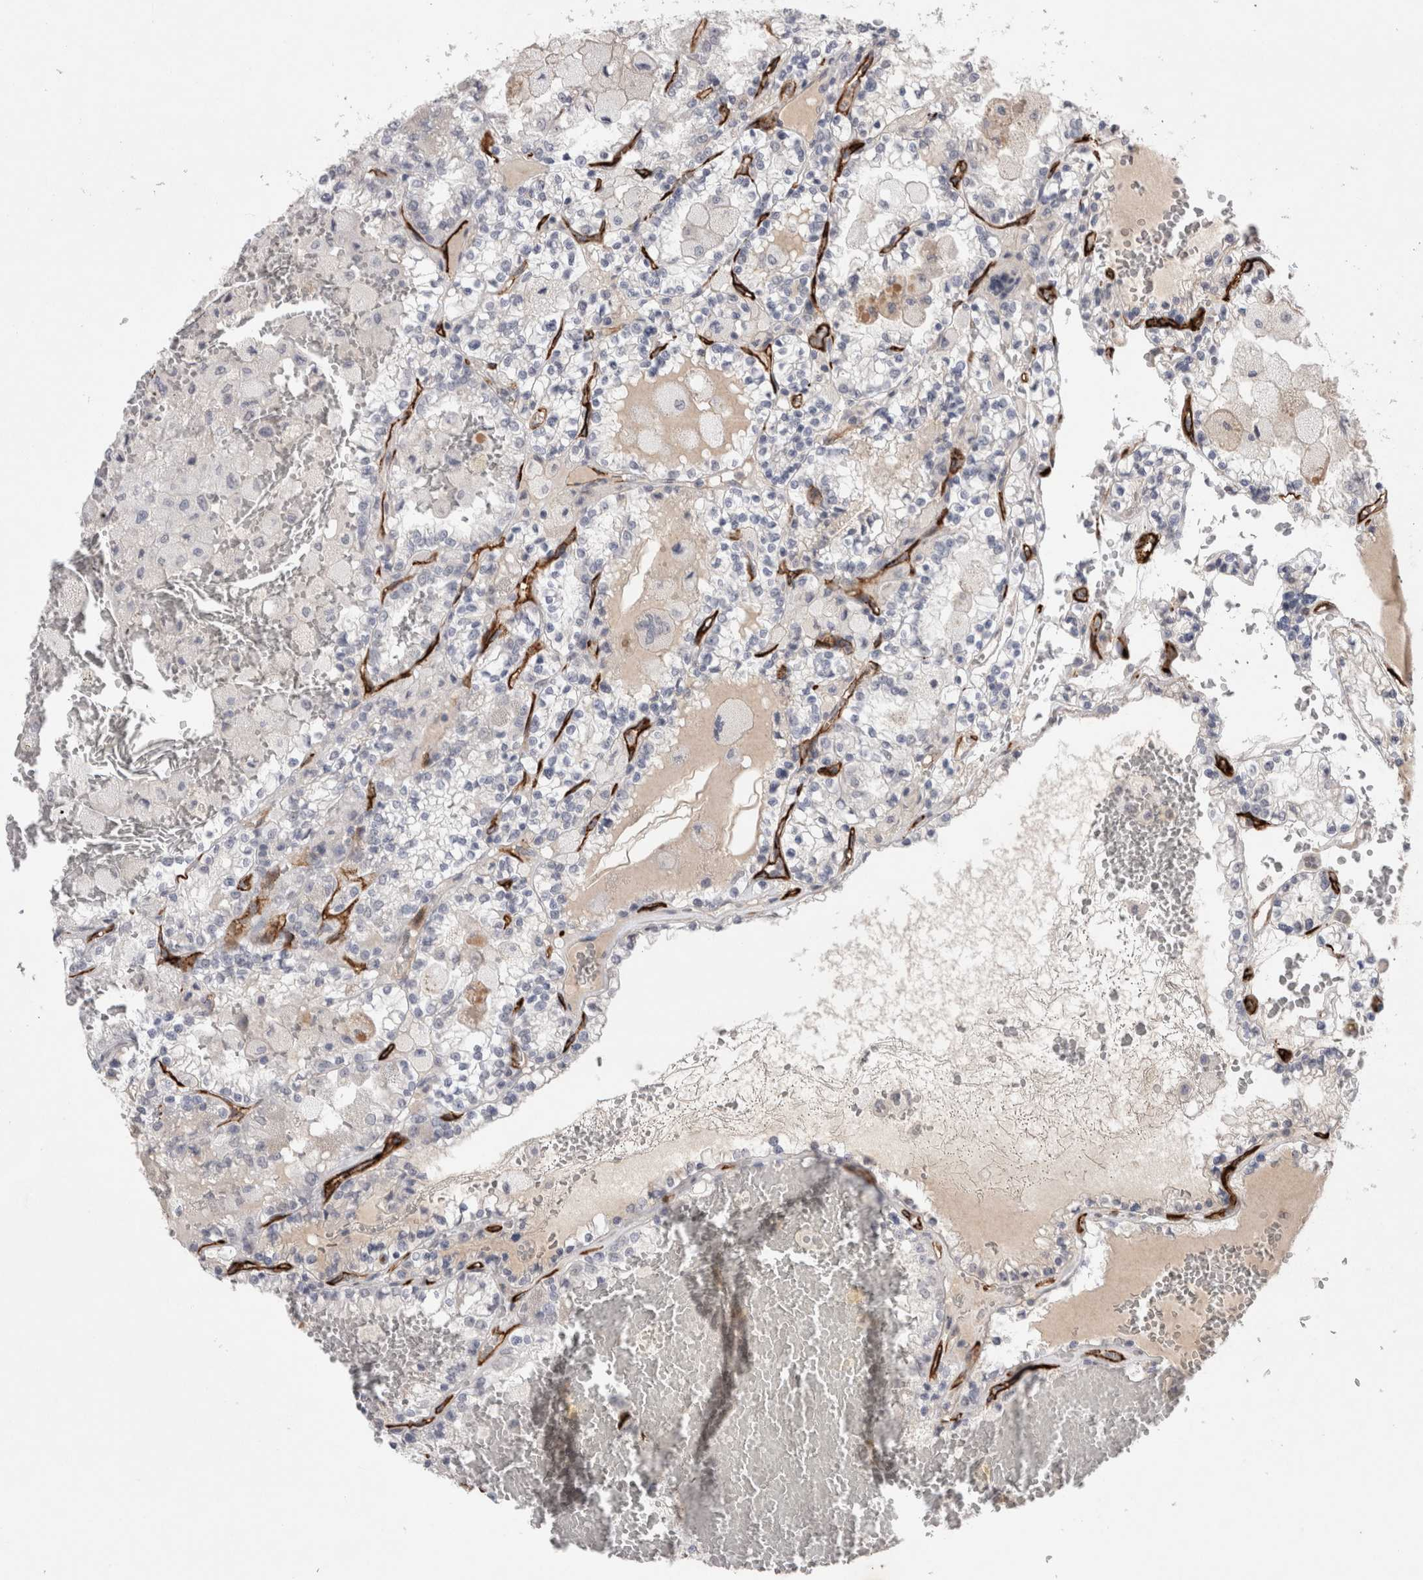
{"staining": {"intensity": "negative", "quantity": "none", "location": "none"}, "tissue": "renal cancer", "cell_type": "Tumor cells", "image_type": "cancer", "snomed": [{"axis": "morphology", "description": "Adenocarcinoma, NOS"}, {"axis": "topography", "description": "Kidney"}], "caption": "A high-resolution histopathology image shows IHC staining of renal adenocarcinoma, which reveals no significant positivity in tumor cells. The staining is performed using DAB brown chromogen with nuclei counter-stained in using hematoxylin.", "gene": "CDH13", "patient": {"sex": "female", "age": 56}}